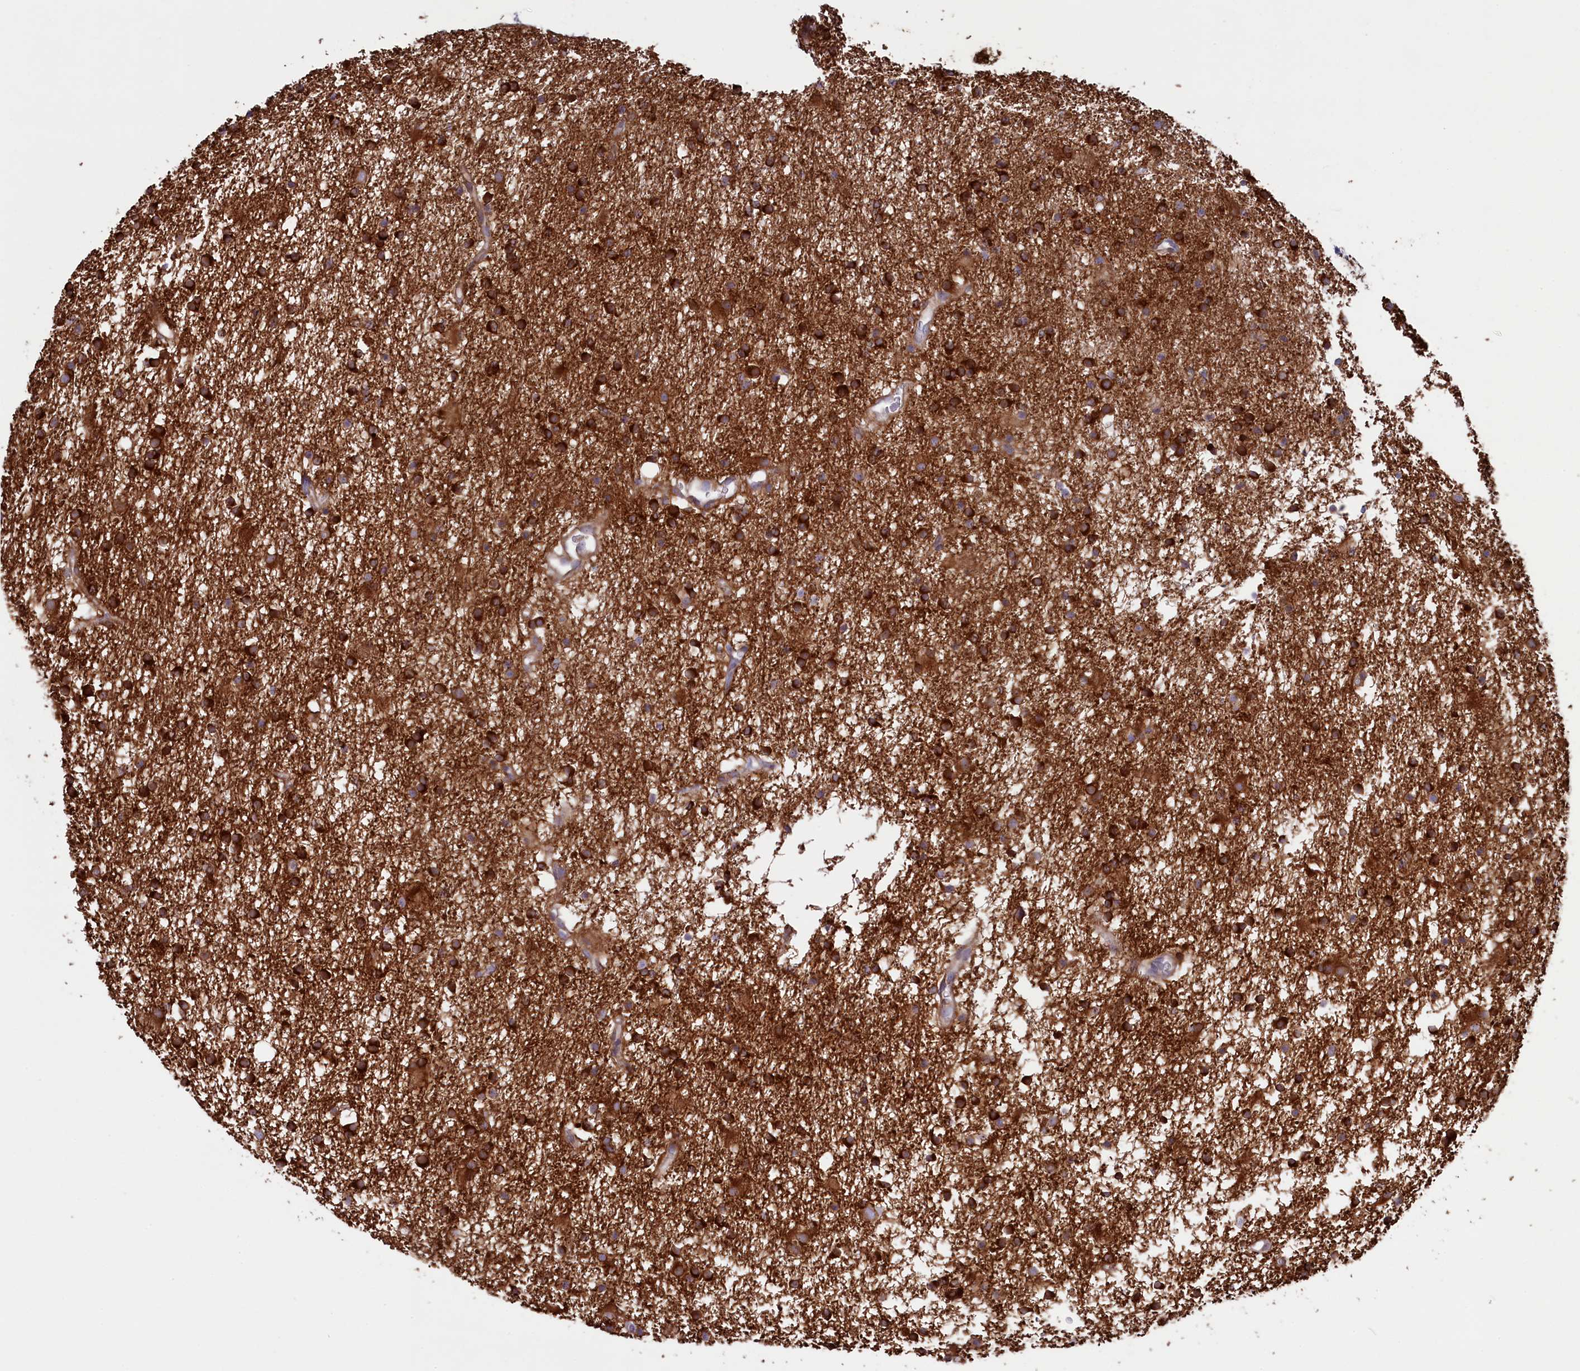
{"staining": {"intensity": "strong", "quantity": ">75%", "location": "cytoplasmic/membranous"}, "tissue": "glioma", "cell_type": "Tumor cells", "image_type": "cancer", "snomed": [{"axis": "morphology", "description": "Glioma, malignant, High grade"}, {"axis": "topography", "description": "Brain"}], "caption": "A high-resolution micrograph shows IHC staining of malignant glioma (high-grade), which shows strong cytoplasmic/membranous staining in about >75% of tumor cells.", "gene": "GPR108", "patient": {"sex": "male", "age": 77}}